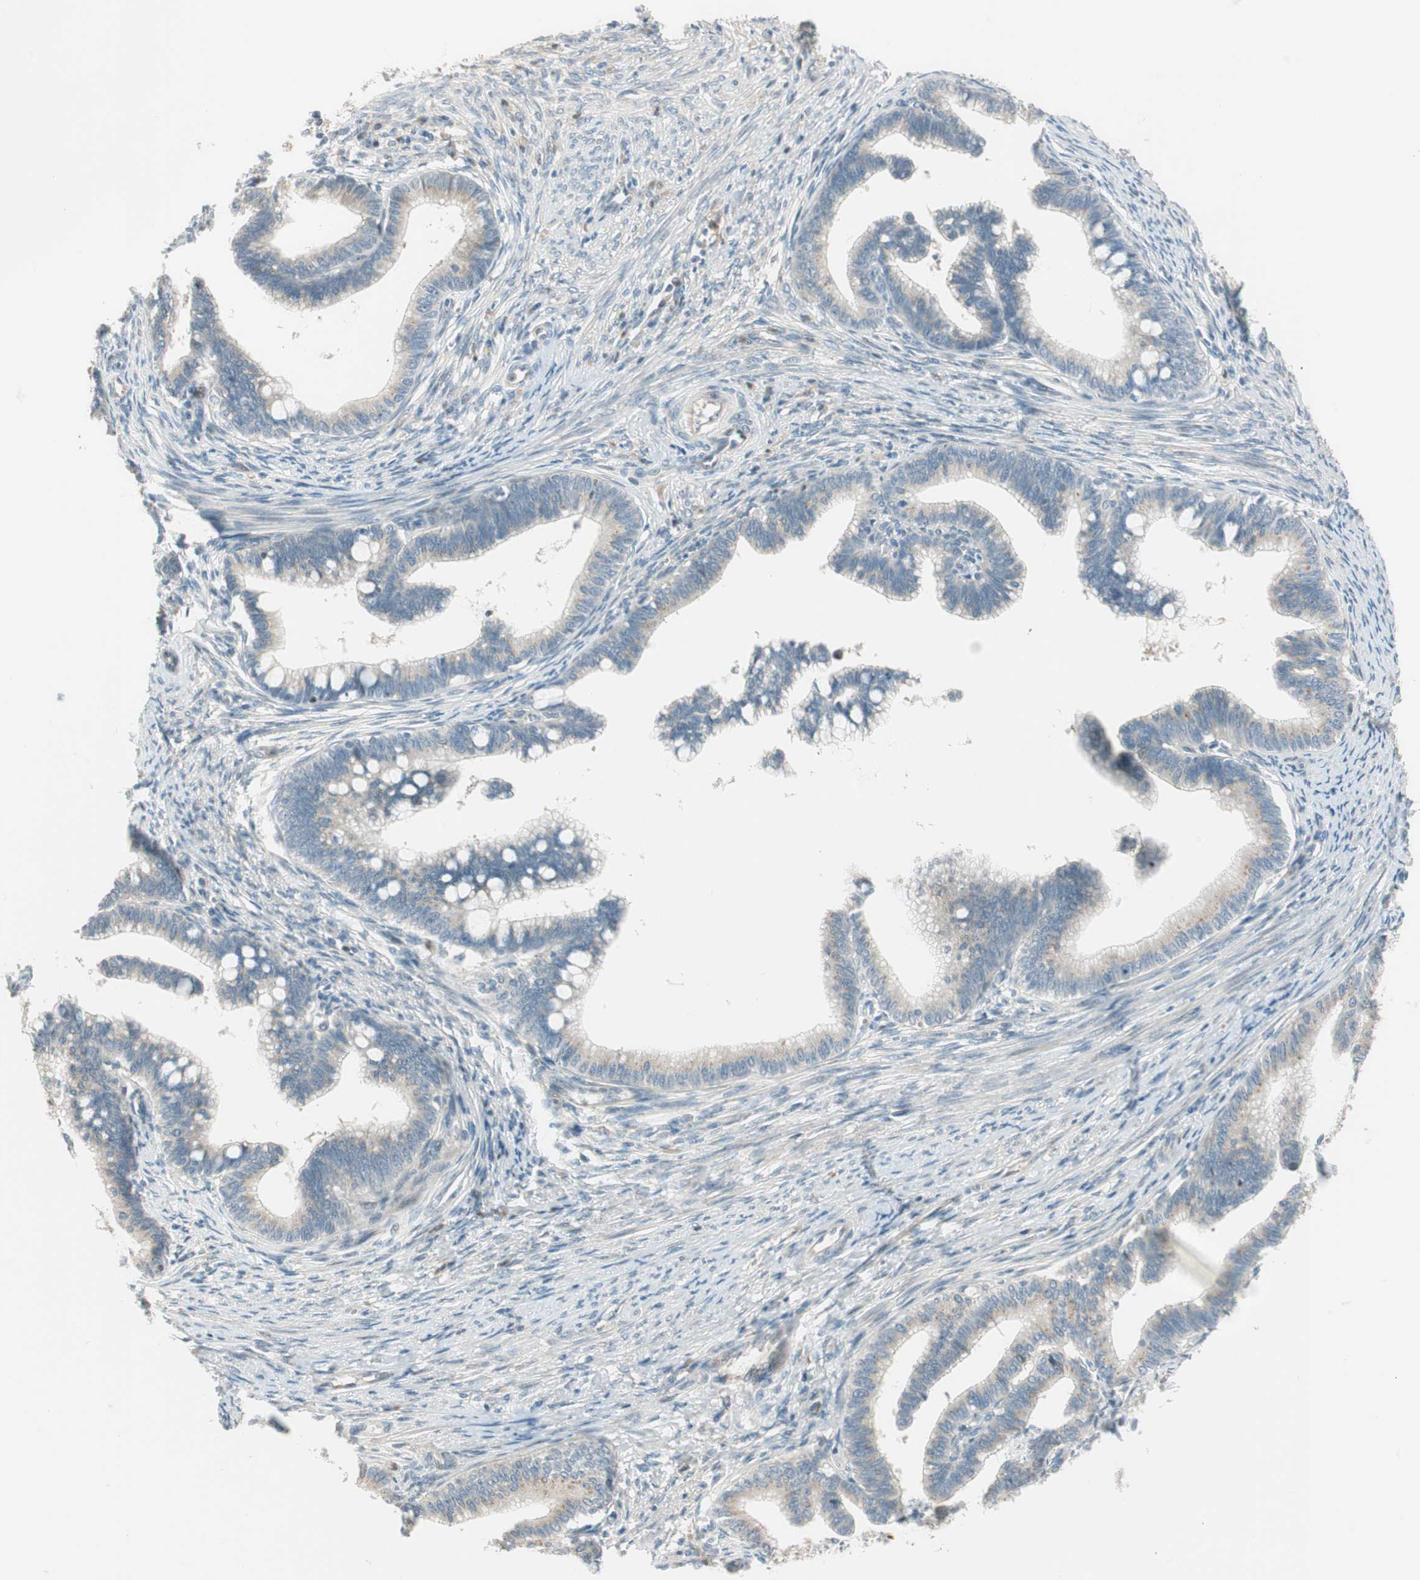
{"staining": {"intensity": "weak", "quantity": ">75%", "location": "cytoplasmic/membranous"}, "tissue": "cervical cancer", "cell_type": "Tumor cells", "image_type": "cancer", "snomed": [{"axis": "morphology", "description": "Adenocarcinoma, NOS"}, {"axis": "topography", "description": "Cervix"}], "caption": "Immunohistochemistry (DAB (3,3'-diaminobenzidine)) staining of adenocarcinoma (cervical) displays weak cytoplasmic/membranous protein staining in approximately >75% of tumor cells.", "gene": "CGRRF1", "patient": {"sex": "female", "age": 36}}